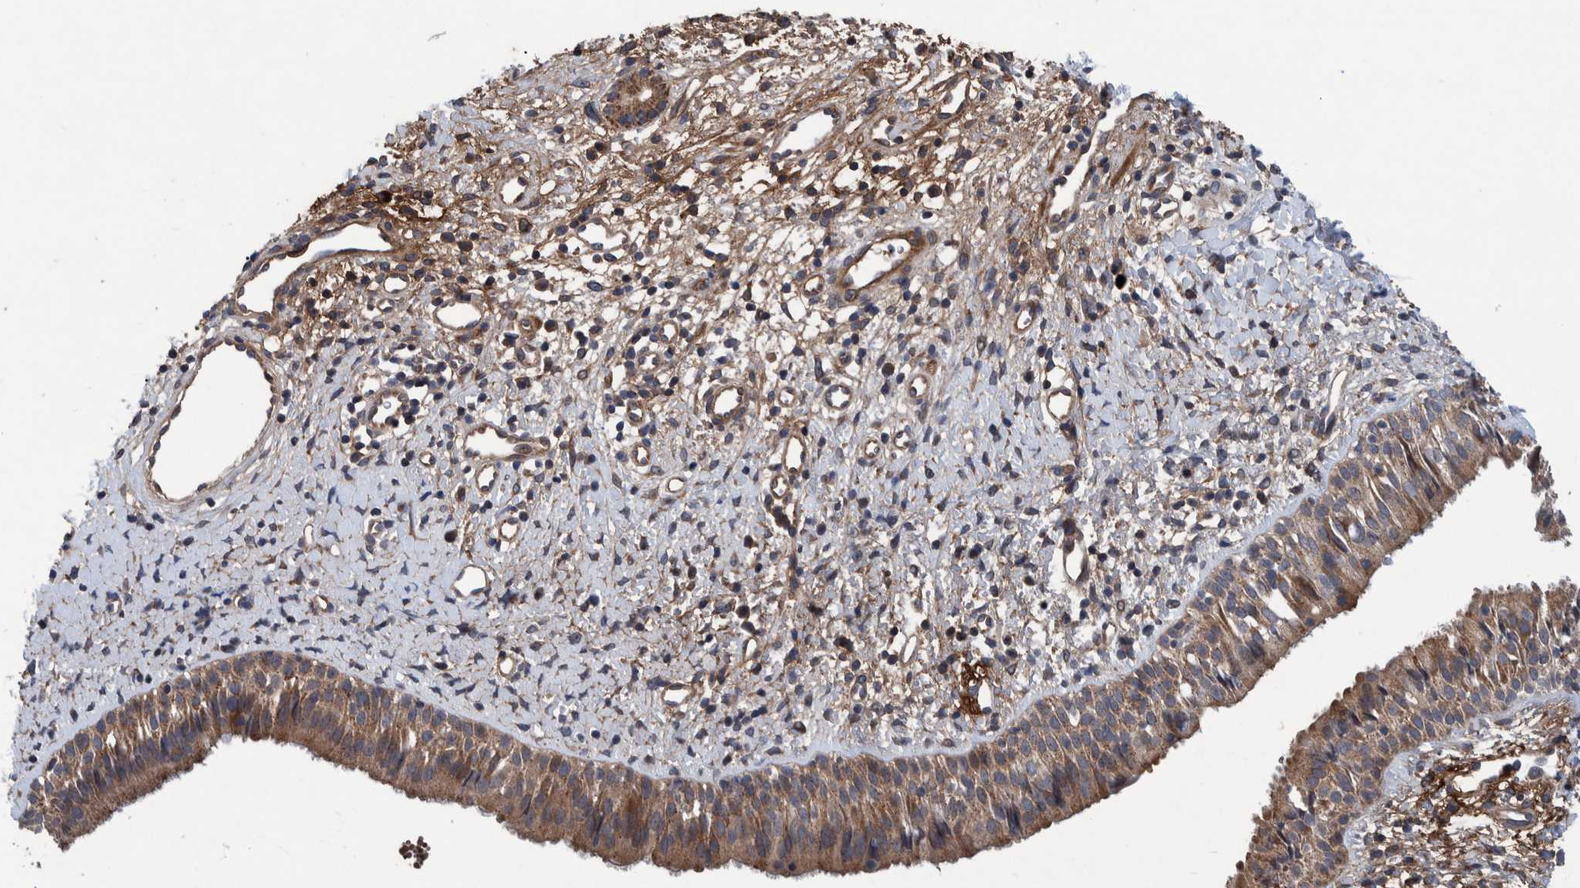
{"staining": {"intensity": "moderate", "quantity": ">75%", "location": "cytoplasmic/membranous"}, "tissue": "nasopharynx", "cell_type": "Respiratory epithelial cells", "image_type": "normal", "snomed": [{"axis": "morphology", "description": "Normal tissue, NOS"}, {"axis": "topography", "description": "Nasopharynx"}], "caption": "Protein expression analysis of benign nasopharynx shows moderate cytoplasmic/membranous positivity in approximately >75% of respiratory epithelial cells. The staining was performed using DAB, with brown indicating positive protein expression. Nuclei are stained blue with hematoxylin.", "gene": "ITIH3", "patient": {"sex": "male", "age": 22}}